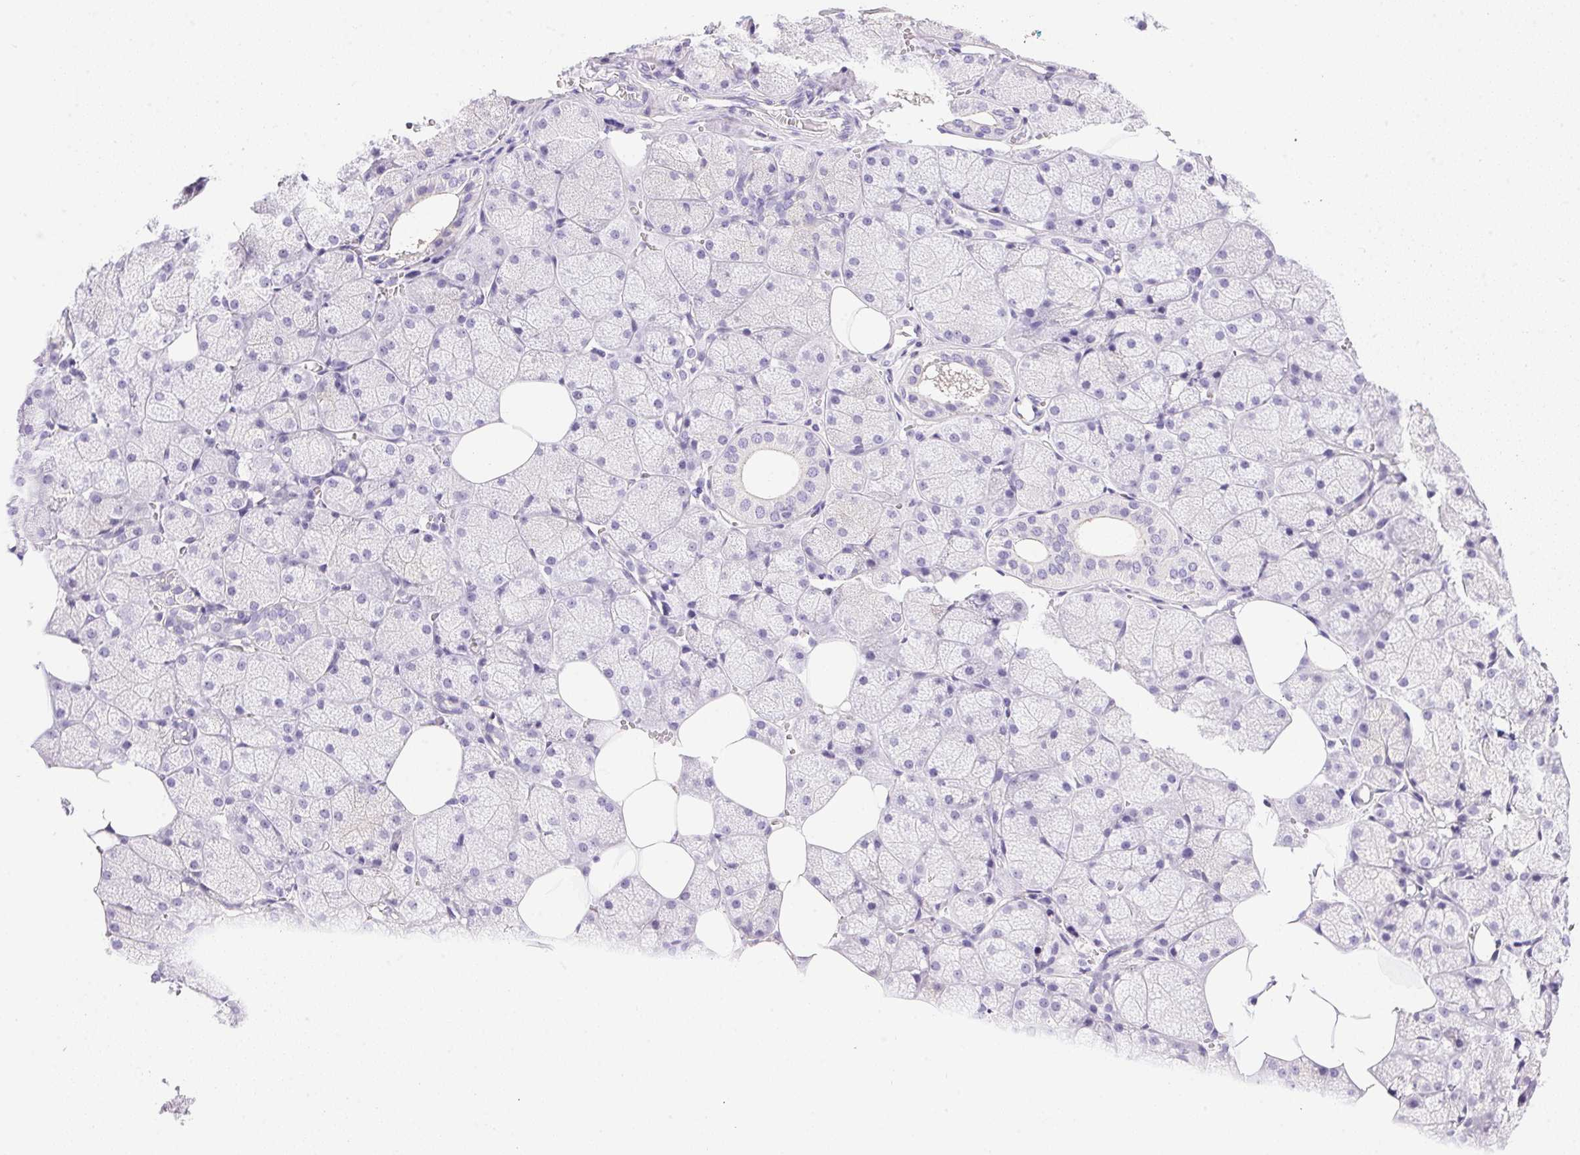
{"staining": {"intensity": "moderate", "quantity": "<25%", "location": "cytoplasmic/membranous"}, "tissue": "salivary gland", "cell_type": "Glandular cells", "image_type": "normal", "snomed": [{"axis": "morphology", "description": "Normal tissue, NOS"}, {"axis": "topography", "description": "Salivary gland"}, {"axis": "topography", "description": "Peripheral nerve tissue"}], "caption": "A high-resolution image shows immunohistochemistry staining of normal salivary gland, which shows moderate cytoplasmic/membranous staining in approximately <25% of glandular cells.", "gene": "ATP6V0A4", "patient": {"sex": "male", "age": 38}}